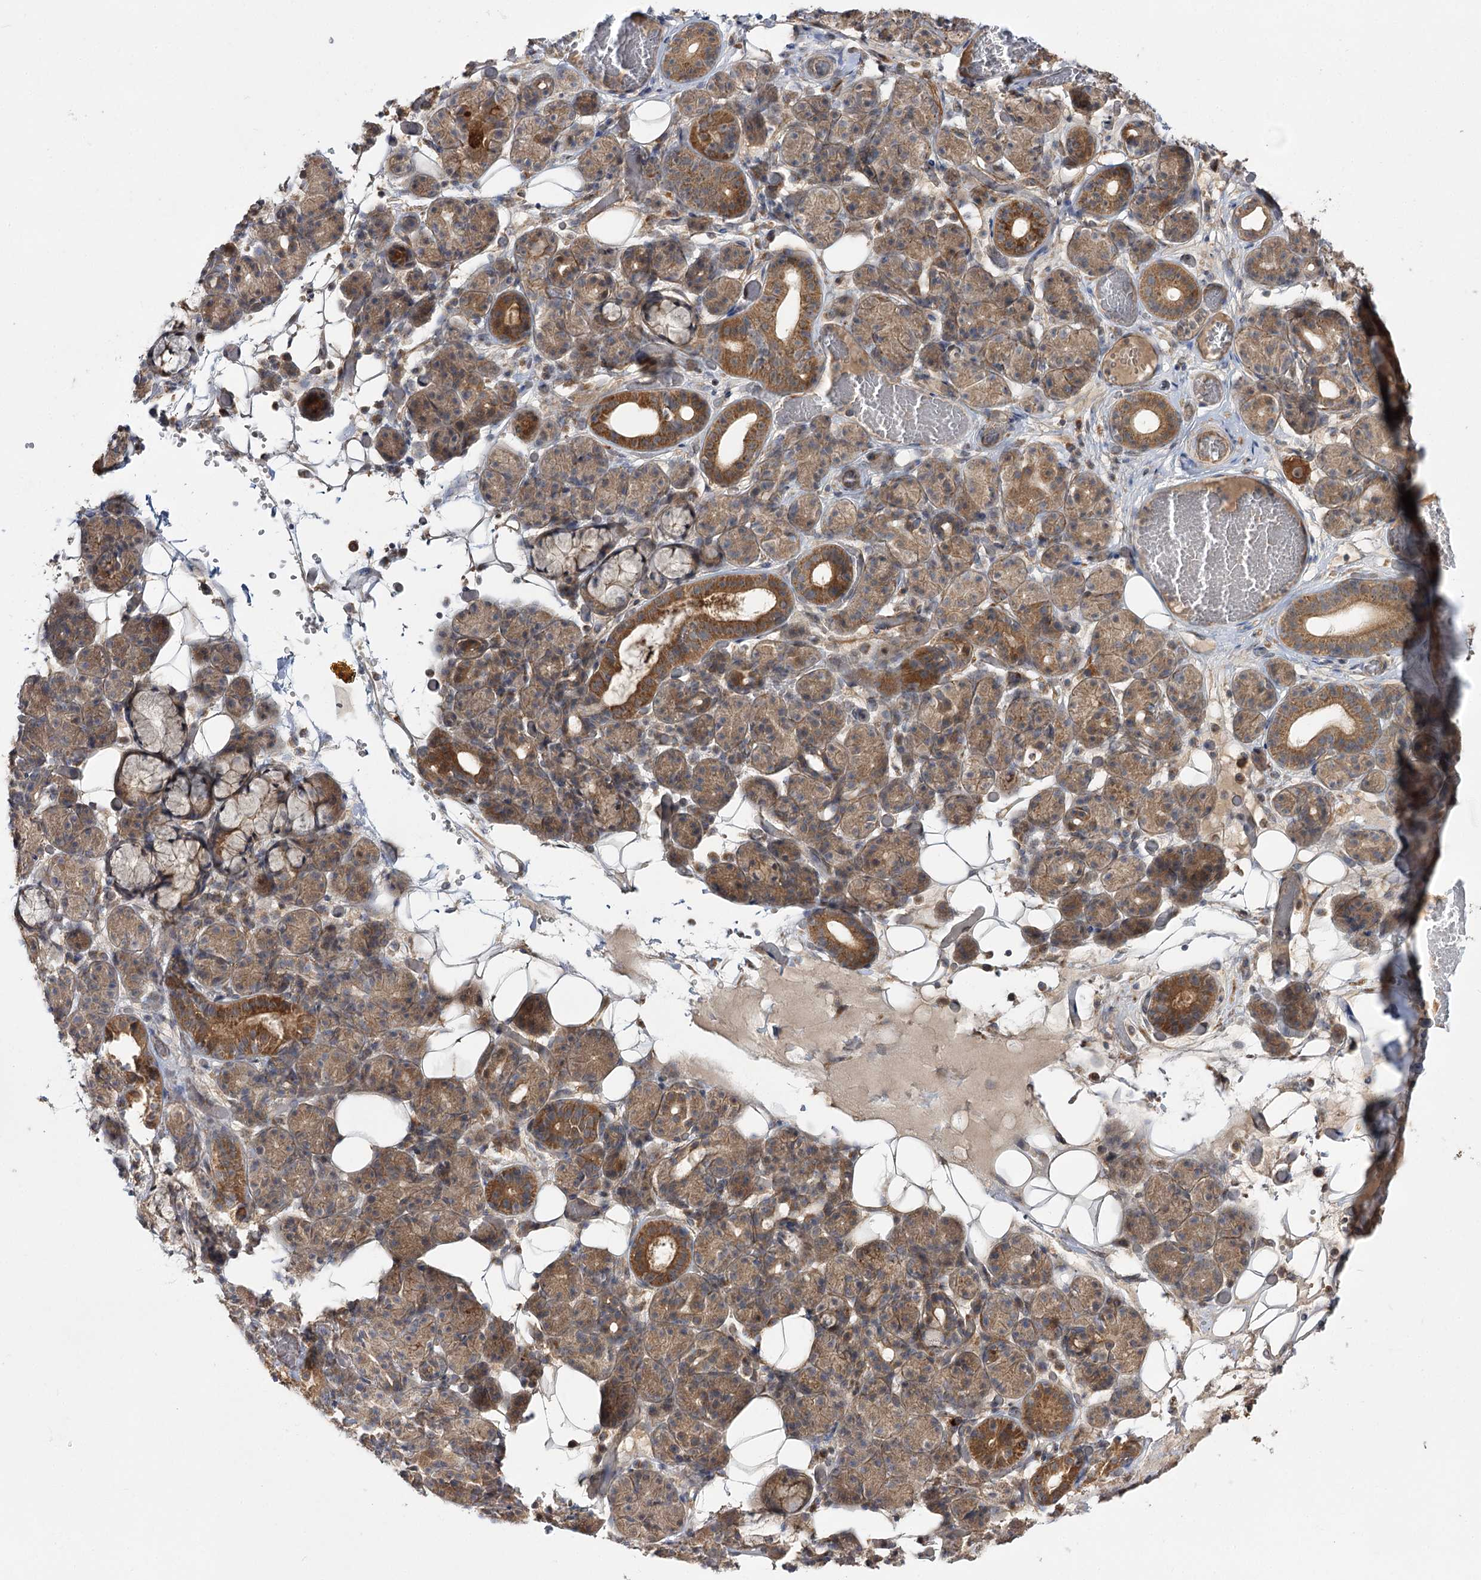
{"staining": {"intensity": "moderate", "quantity": "25%-75%", "location": "cytoplasmic/membranous"}, "tissue": "salivary gland", "cell_type": "Glandular cells", "image_type": "normal", "snomed": [{"axis": "morphology", "description": "Normal tissue, NOS"}, {"axis": "topography", "description": "Salivary gland"}], "caption": "Salivary gland stained for a protein (brown) exhibits moderate cytoplasmic/membranous positive expression in approximately 25%-75% of glandular cells.", "gene": "C11orf80", "patient": {"sex": "male", "age": 63}}